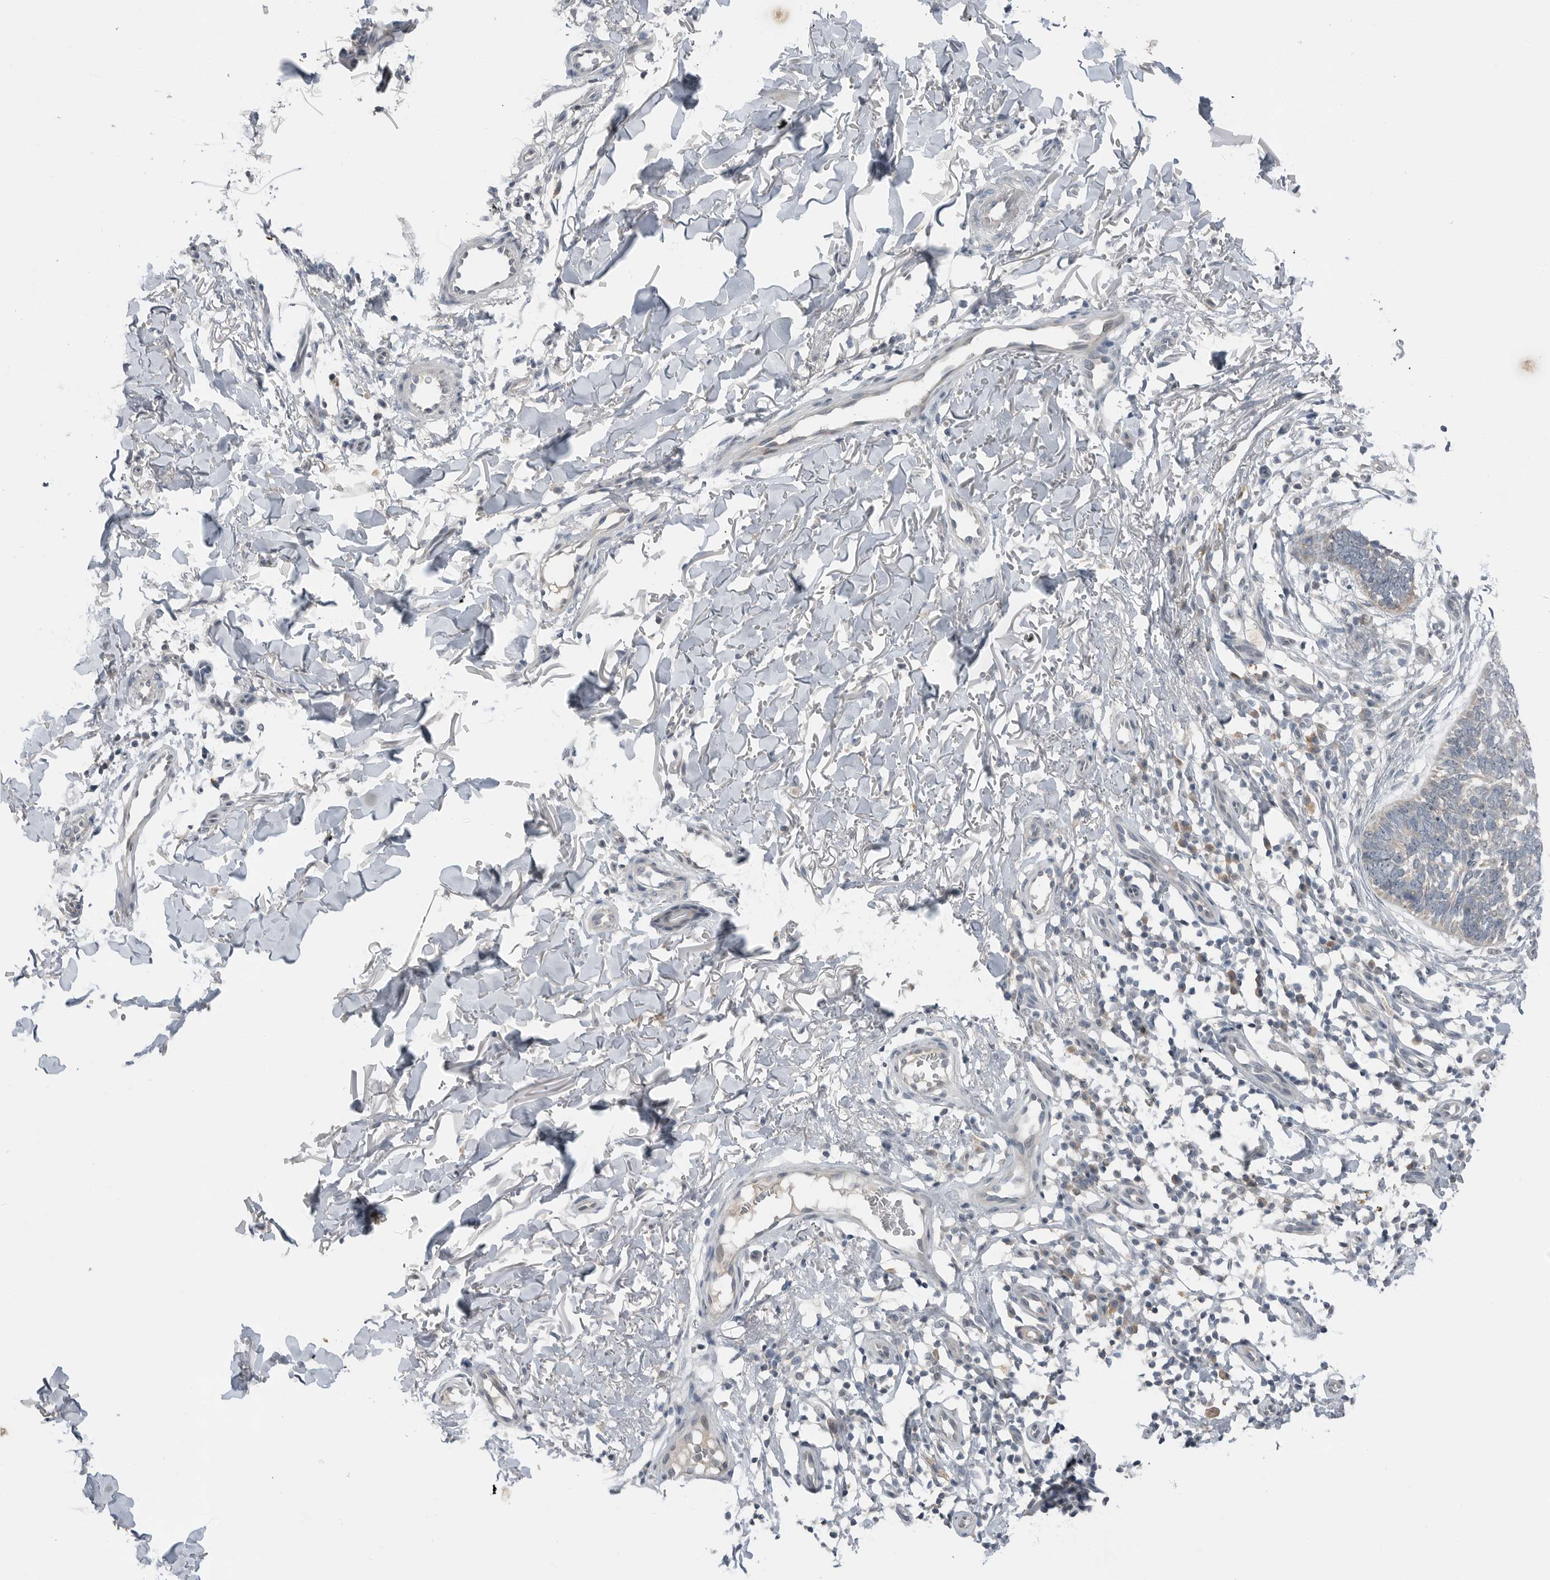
{"staining": {"intensity": "negative", "quantity": "none", "location": "none"}, "tissue": "skin cancer", "cell_type": "Tumor cells", "image_type": "cancer", "snomed": [{"axis": "morphology", "description": "Normal tissue, NOS"}, {"axis": "morphology", "description": "Basal cell carcinoma"}, {"axis": "topography", "description": "Skin"}], "caption": "There is no significant positivity in tumor cells of basal cell carcinoma (skin). Brightfield microscopy of IHC stained with DAB (brown) and hematoxylin (blue), captured at high magnification.", "gene": "MFAP3L", "patient": {"sex": "male", "age": 77}}